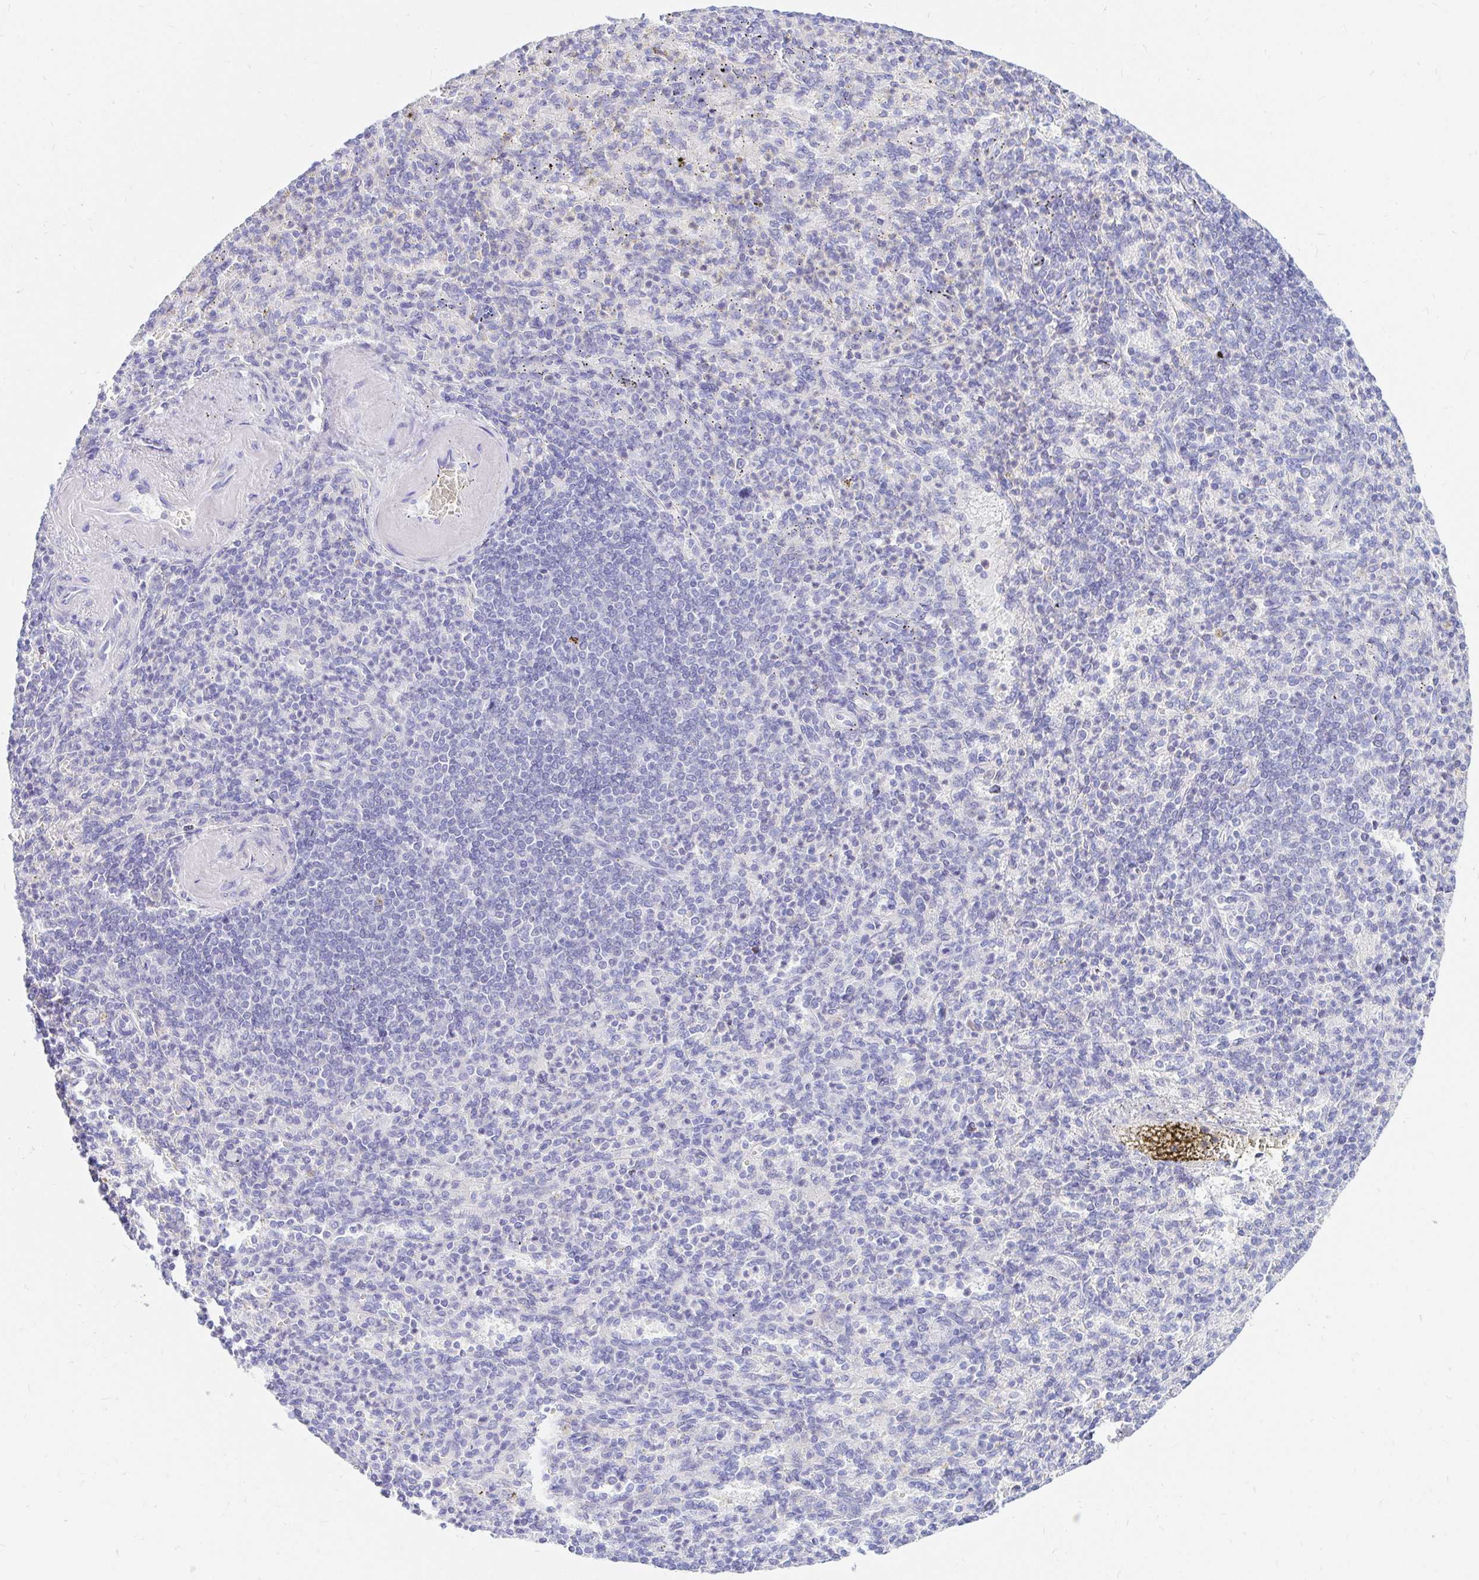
{"staining": {"intensity": "negative", "quantity": "none", "location": "none"}, "tissue": "spleen", "cell_type": "Cells in red pulp", "image_type": "normal", "snomed": [{"axis": "morphology", "description": "Normal tissue, NOS"}, {"axis": "topography", "description": "Spleen"}], "caption": "DAB immunohistochemical staining of benign spleen shows no significant expression in cells in red pulp.", "gene": "NR2E1", "patient": {"sex": "female", "age": 74}}